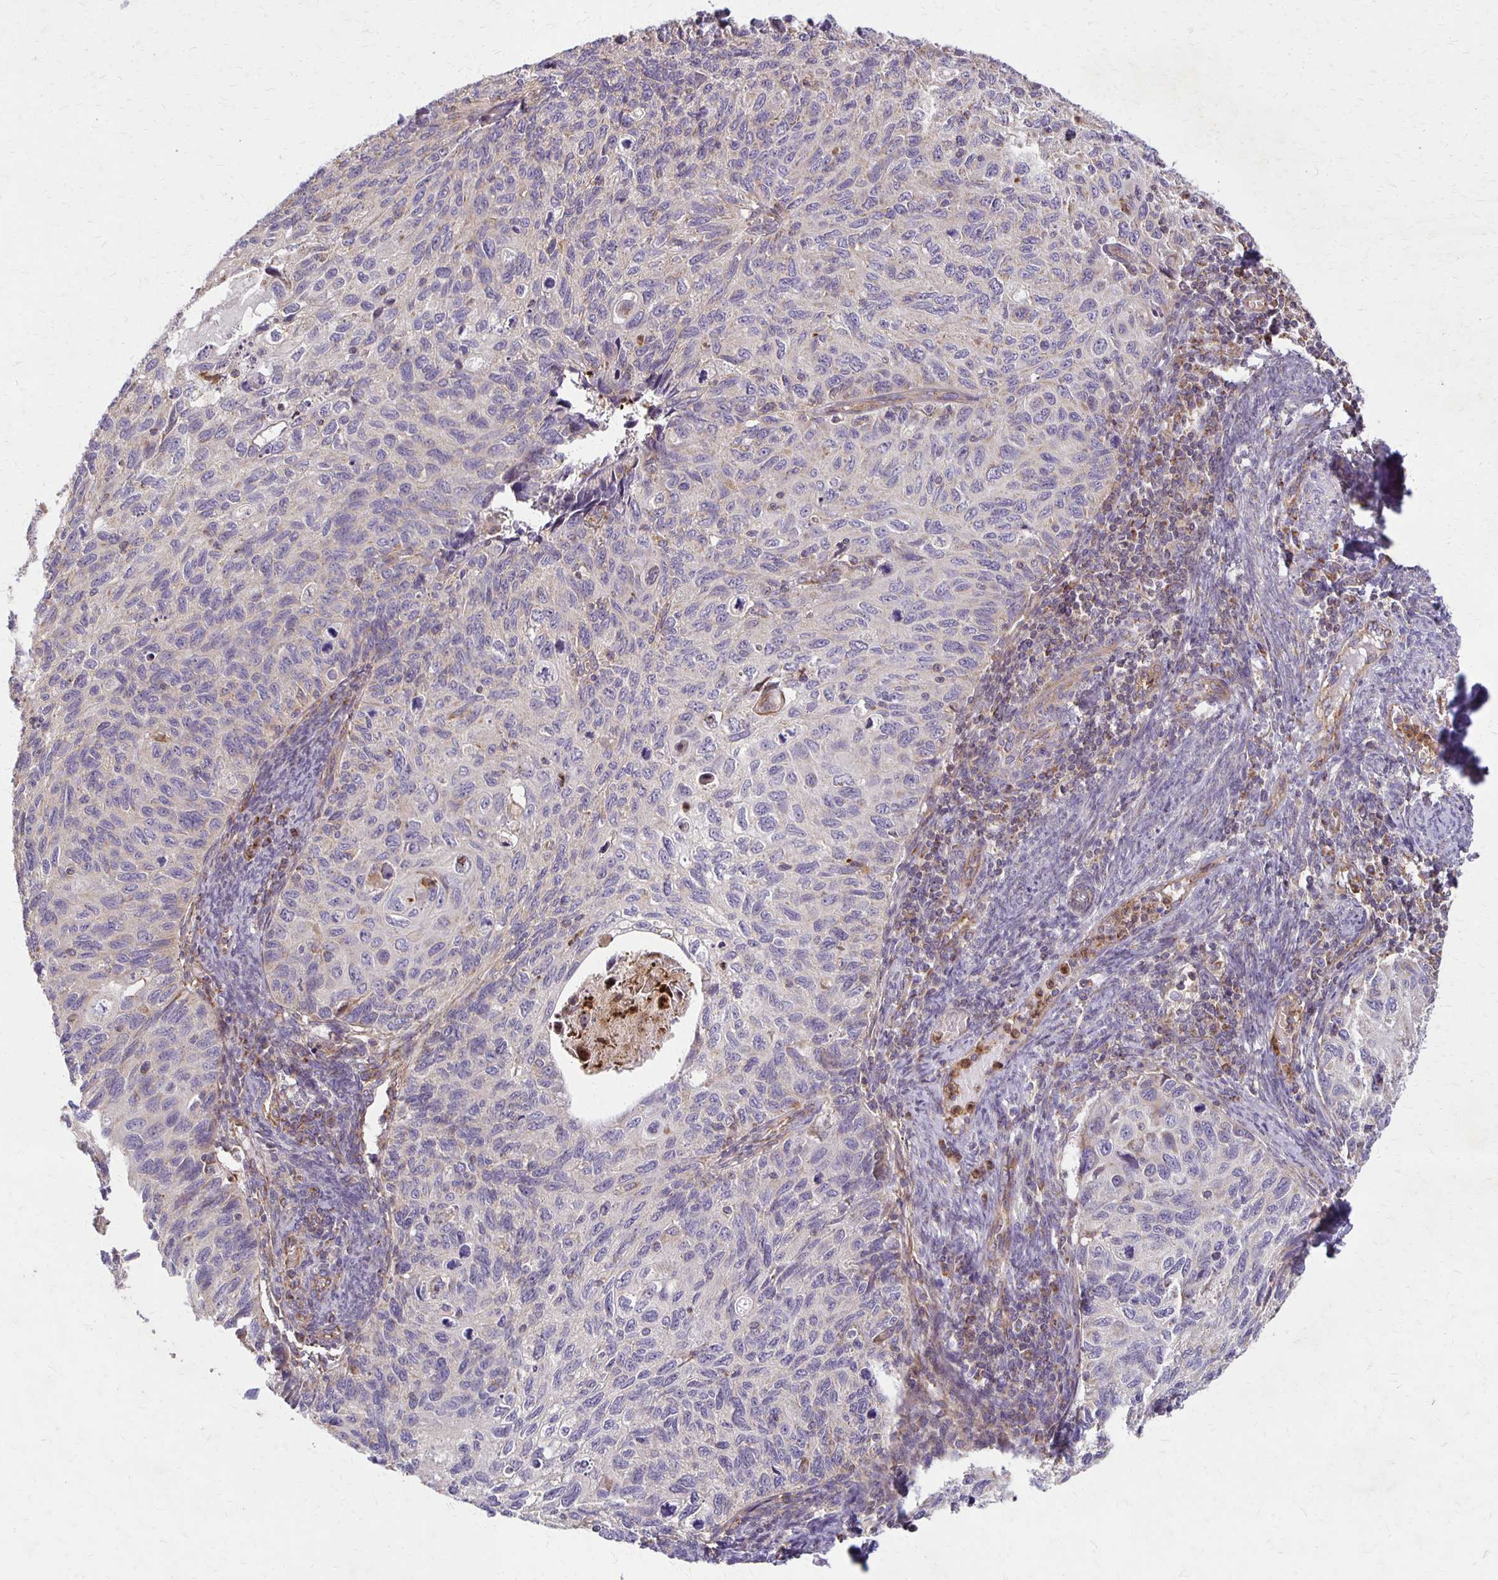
{"staining": {"intensity": "negative", "quantity": "none", "location": "none"}, "tissue": "cervical cancer", "cell_type": "Tumor cells", "image_type": "cancer", "snomed": [{"axis": "morphology", "description": "Squamous cell carcinoma, NOS"}, {"axis": "topography", "description": "Cervix"}], "caption": "IHC of cervical squamous cell carcinoma displays no staining in tumor cells. (DAB (3,3'-diaminobenzidine) IHC, high magnification).", "gene": "EIF4EBP2", "patient": {"sex": "female", "age": 70}}